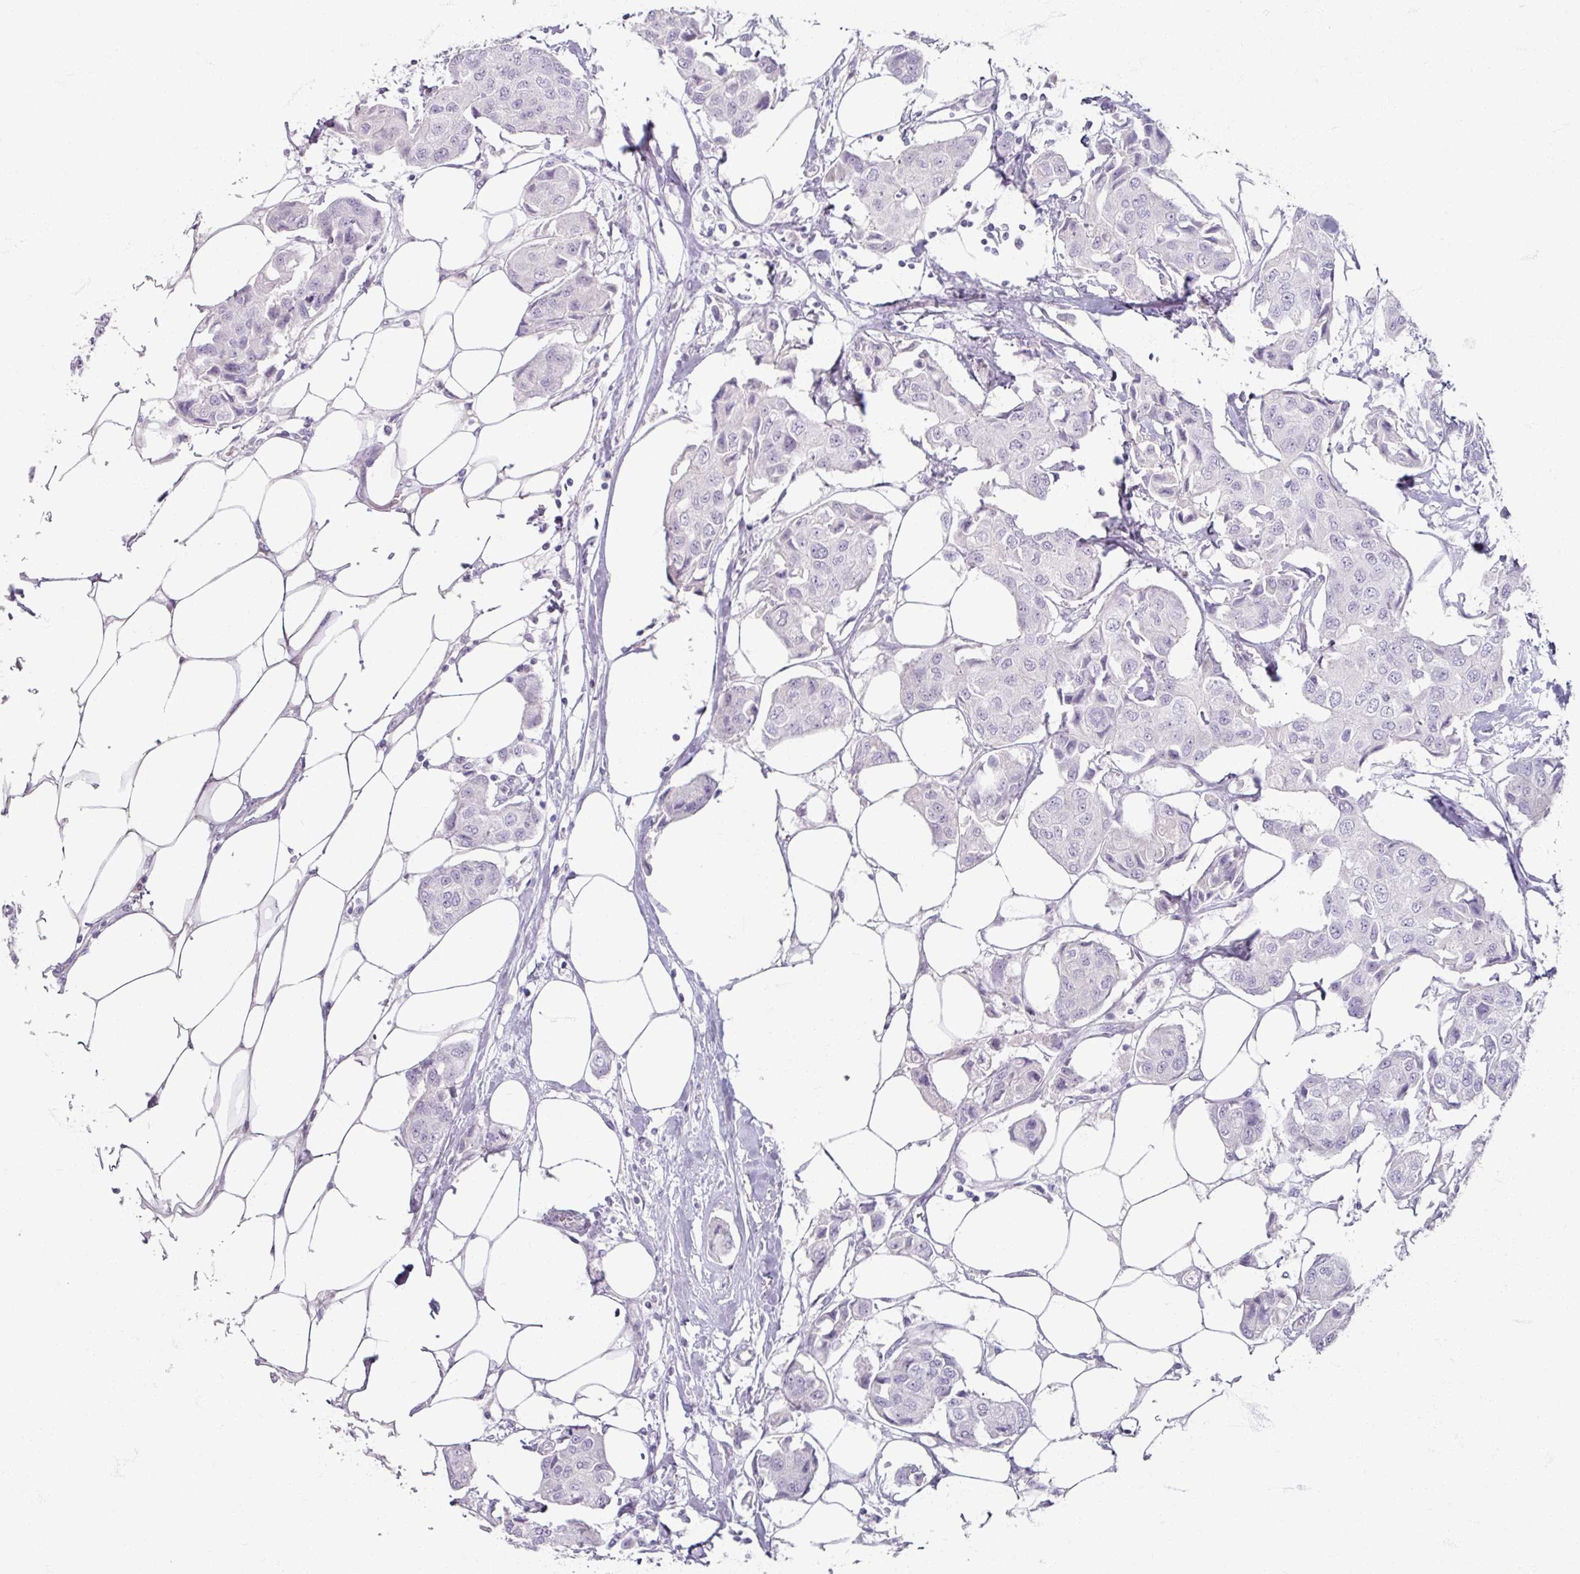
{"staining": {"intensity": "negative", "quantity": "none", "location": "none"}, "tissue": "breast cancer", "cell_type": "Tumor cells", "image_type": "cancer", "snomed": [{"axis": "morphology", "description": "Duct carcinoma"}, {"axis": "topography", "description": "Breast"}, {"axis": "topography", "description": "Lymph node"}], "caption": "This is a image of immunohistochemistry staining of breast cancer (infiltrating ductal carcinoma), which shows no positivity in tumor cells.", "gene": "TG", "patient": {"sex": "female", "age": 80}}